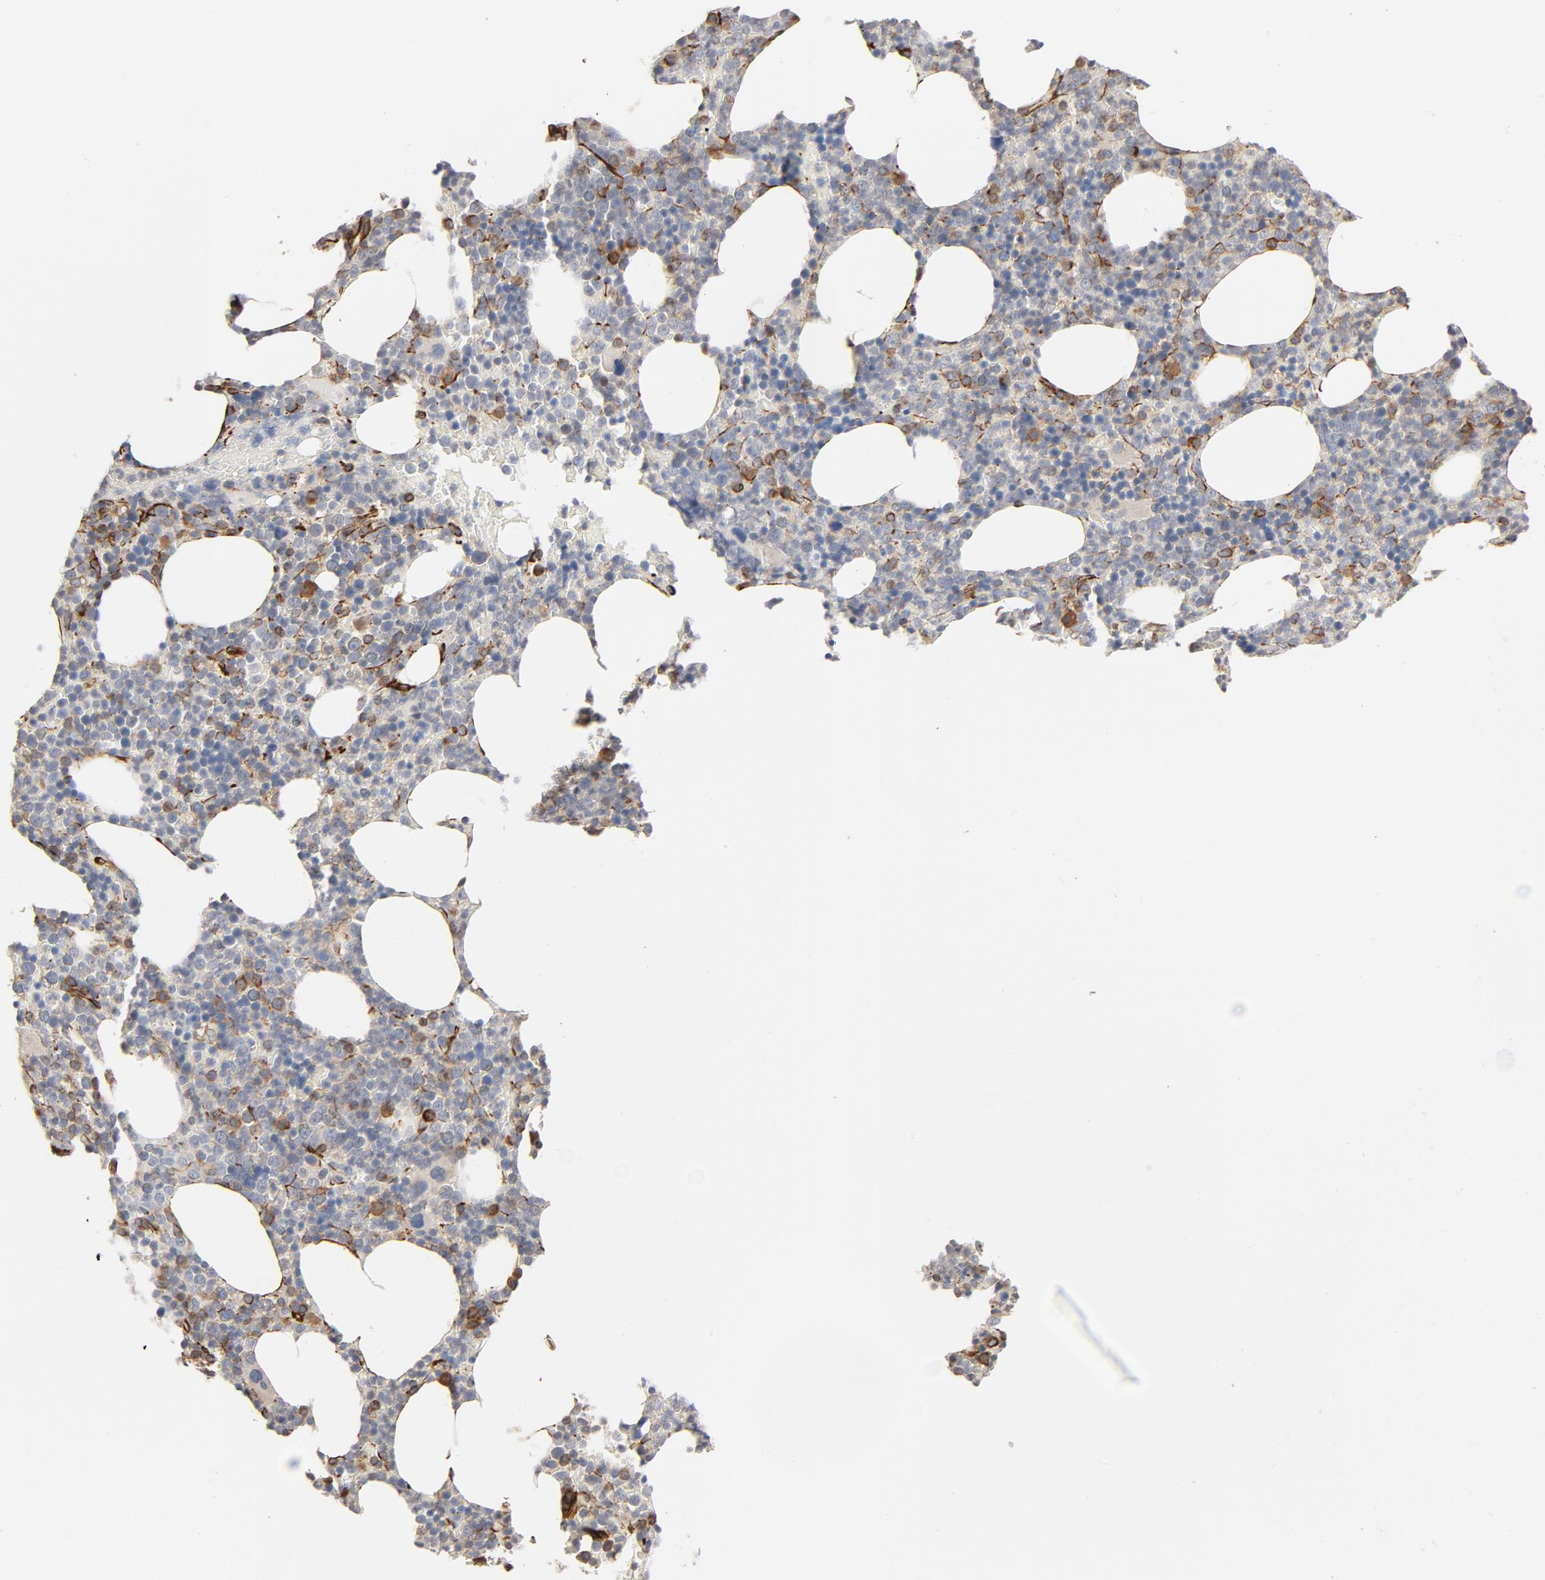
{"staining": {"intensity": "moderate", "quantity": "25%-75%", "location": "cytoplasmic/membranous"}, "tissue": "bone marrow", "cell_type": "Hematopoietic cells", "image_type": "normal", "snomed": [{"axis": "morphology", "description": "Normal tissue, NOS"}, {"axis": "topography", "description": "Bone marrow"}], "caption": "Moderate cytoplasmic/membranous staining is seen in about 25%-75% of hematopoietic cells in normal bone marrow. (IHC, brightfield microscopy, high magnification).", "gene": "FAM118A", "patient": {"sex": "female", "age": 66}}